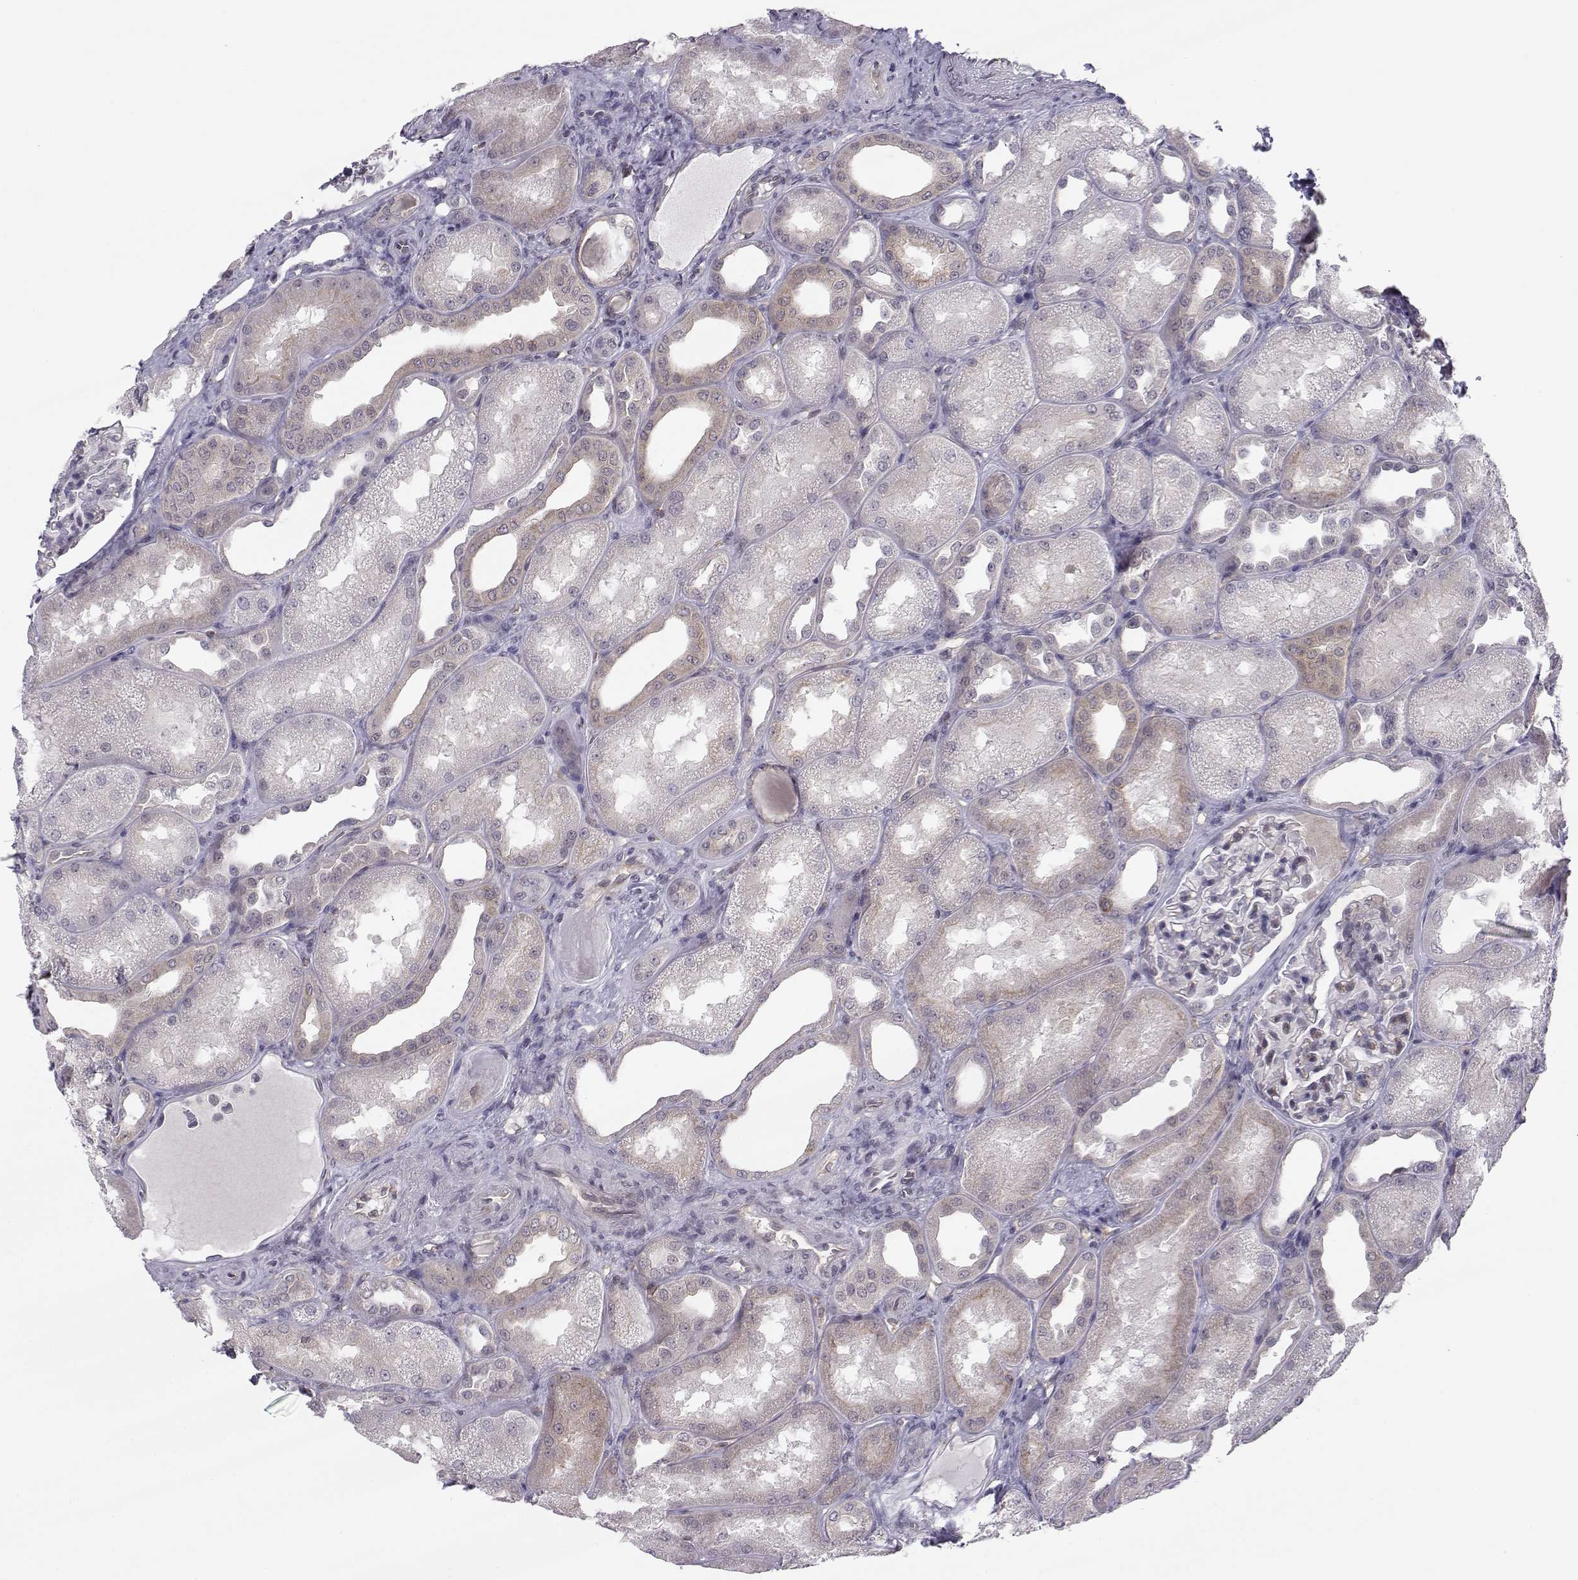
{"staining": {"intensity": "negative", "quantity": "none", "location": "none"}, "tissue": "kidney", "cell_type": "Cells in glomeruli", "image_type": "normal", "snomed": [{"axis": "morphology", "description": "Normal tissue, NOS"}, {"axis": "topography", "description": "Kidney"}], "caption": "Immunohistochemistry (IHC) of normal human kidney reveals no positivity in cells in glomeruli. (Brightfield microscopy of DAB IHC at high magnification).", "gene": "KIF13B", "patient": {"sex": "male", "age": 61}}